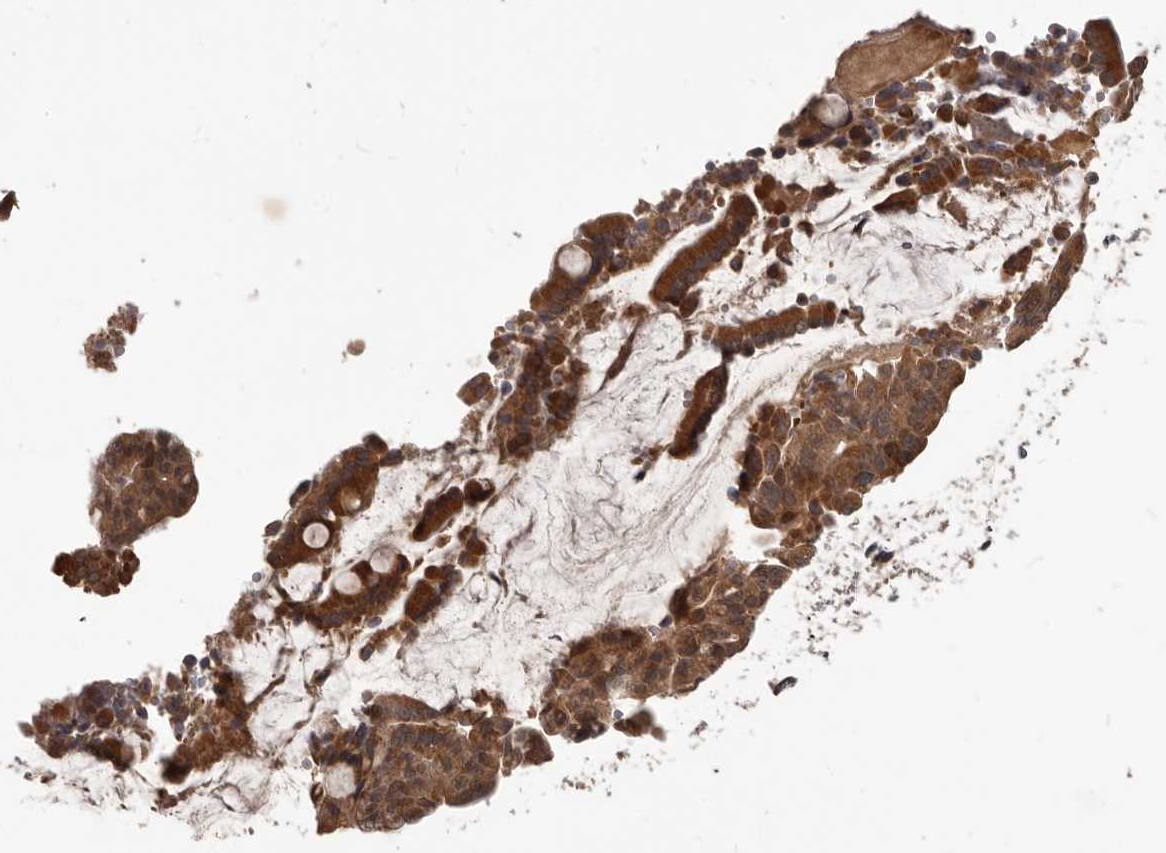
{"staining": {"intensity": "moderate", "quantity": ">75%", "location": "cytoplasmic/membranous"}, "tissue": "pancreatic cancer", "cell_type": "Tumor cells", "image_type": "cancer", "snomed": [{"axis": "morphology", "description": "Adenocarcinoma, NOS"}, {"axis": "topography", "description": "Pancreas"}], "caption": "Tumor cells demonstrate moderate cytoplasmic/membranous positivity in about >75% of cells in pancreatic cancer.", "gene": "GABPB2", "patient": {"sex": "male", "age": 63}}